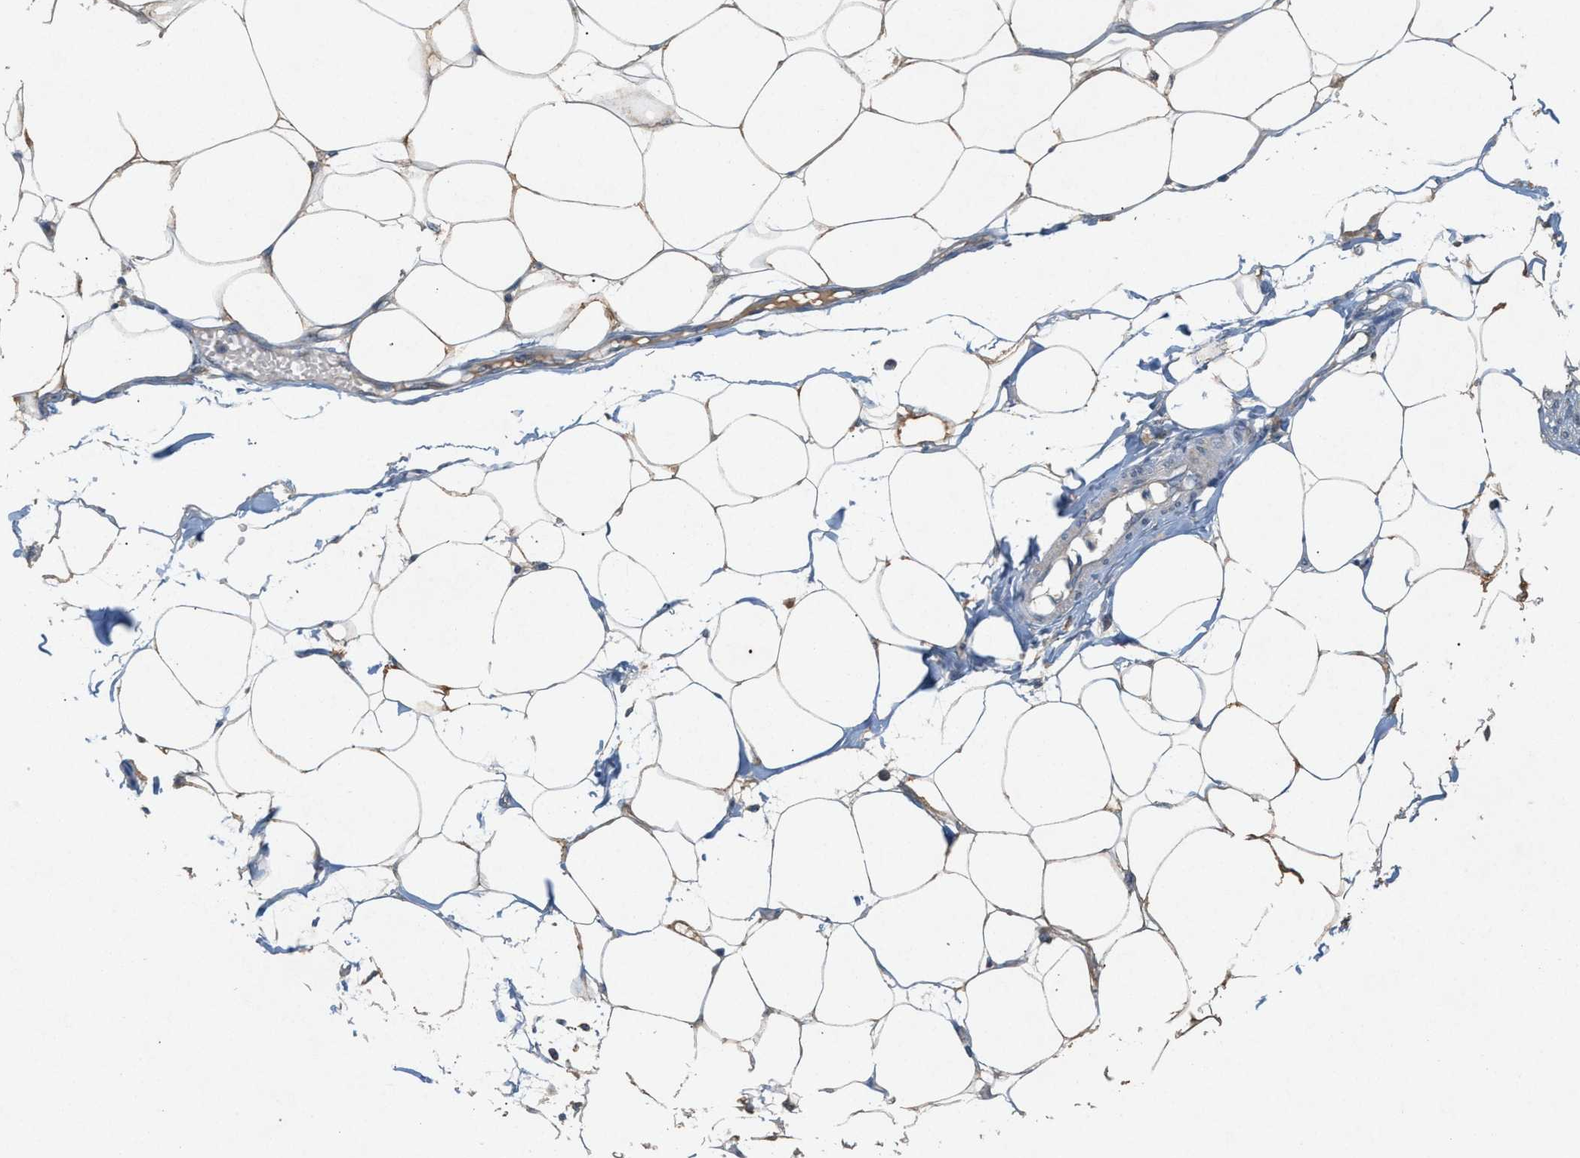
{"staining": {"intensity": "weak", "quantity": ">75%", "location": "cytoplasmic/membranous"}, "tissue": "adipose tissue", "cell_type": "Adipocytes", "image_type": "normal", "snomed": [{"axis": "morphology", "description": "Normal tissue, NOS"}, {"axis": "morphology", "description": "Adenocarcinoma, NOS"}, {"axis": "topography", "description": "Colon"}, {"axis": "topography", "description": "Peripheral nerve tissue"}], "caption": "The micrograph shows a brown stain indicating the presence of a protein in the cytoplasmic/membranous of adipocytes in adipose tissue. (Brightfield microscopy of DAB IHC at high magnification).", "gene": "DCAF7", "patient": {"sex": "male", "age": 14}}